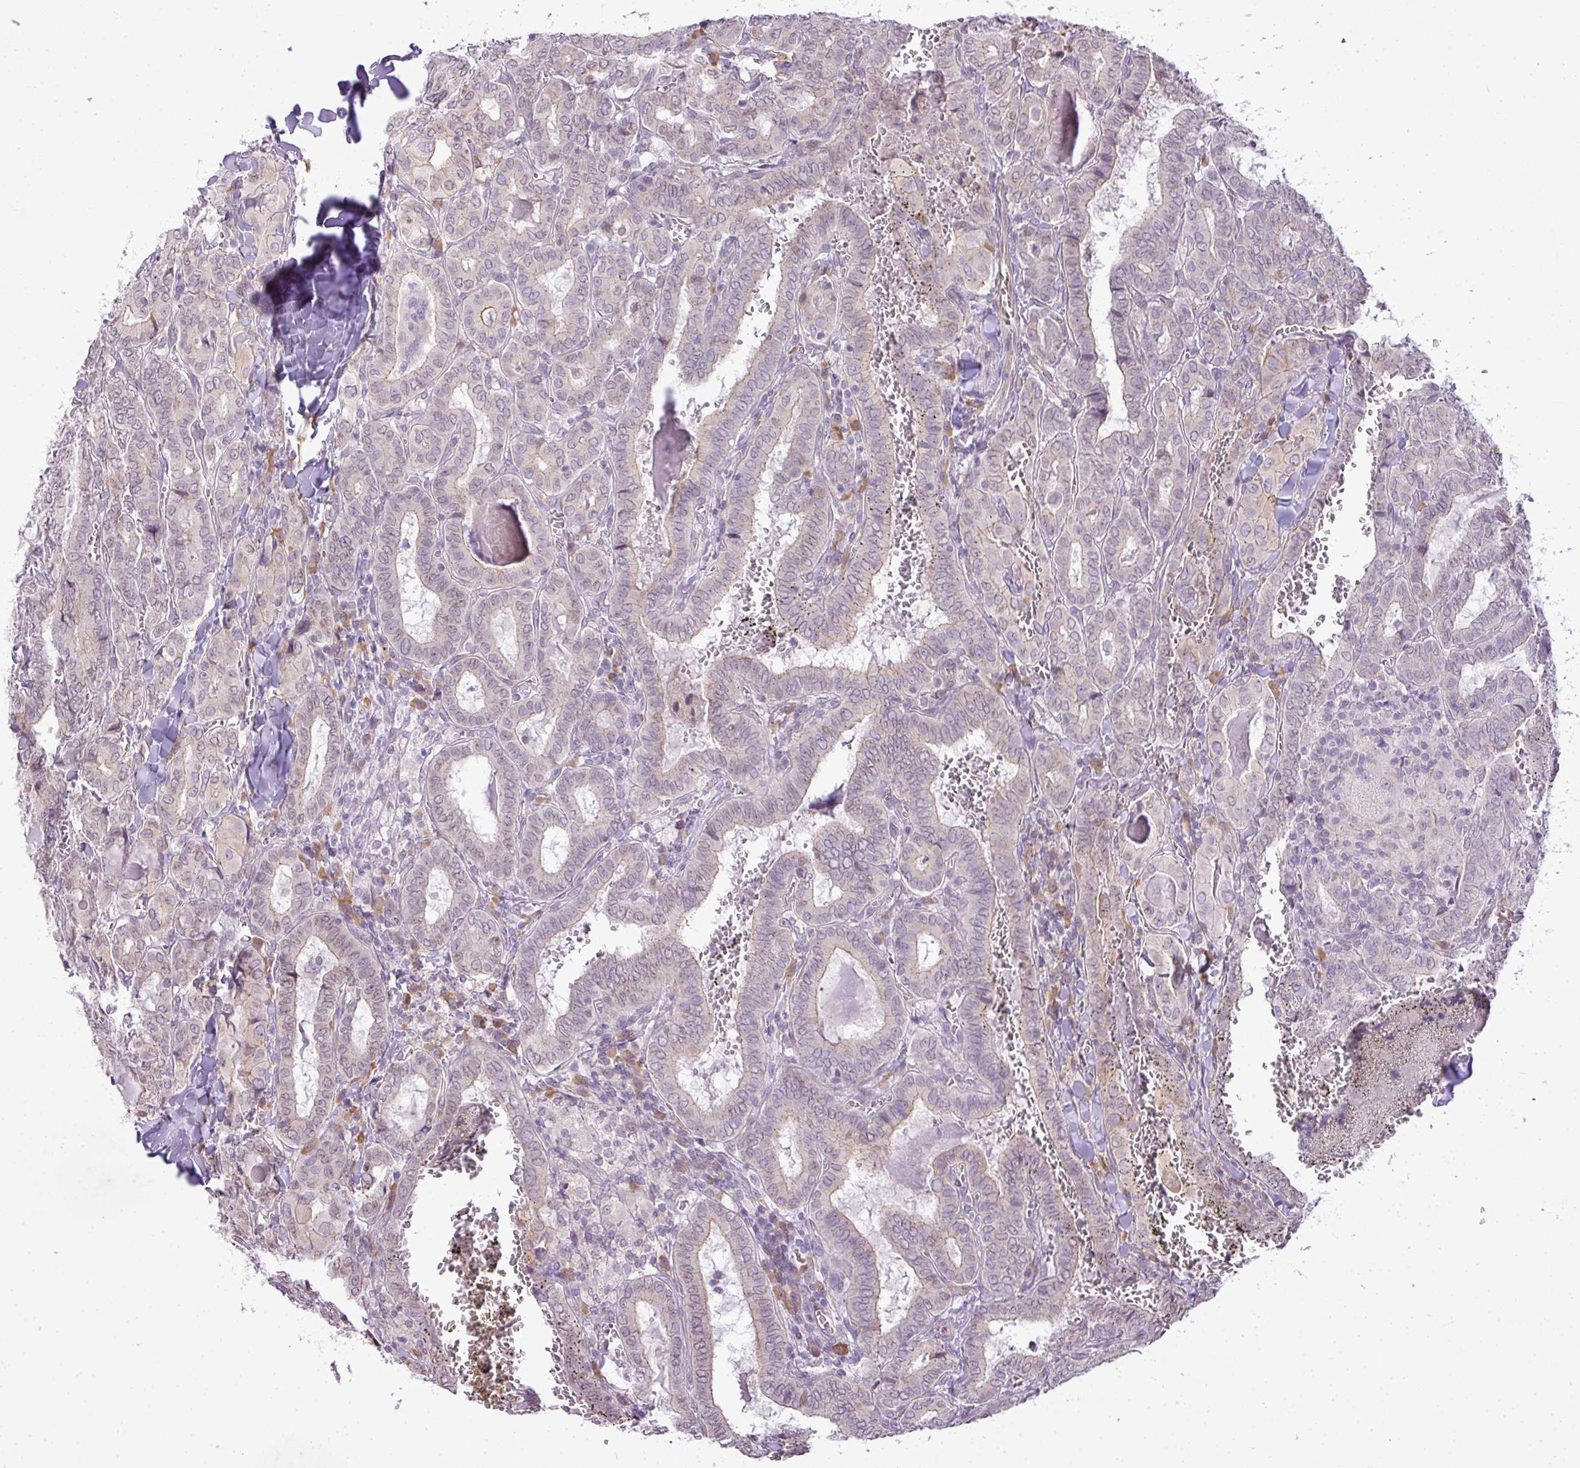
{"staining": {"intensity": "negative", "quantity": "none", "location": "none"}, "tissue": "thyroid cancer", "cell_type": "Tumor cells", "image_type": "cancer", "snomed": [{"axis": "morphology", "description": "Papillary adenocarcinoma, NOS"}, {"axis": "topography", "description": "Thyroid gland"}], "caption": "The histopathology image displays no staining of tumor cells in thyroid cancer (papillary adenocarcinoma).", "gene": "COX18", "patient": {"sex": "female", "age": 72}}